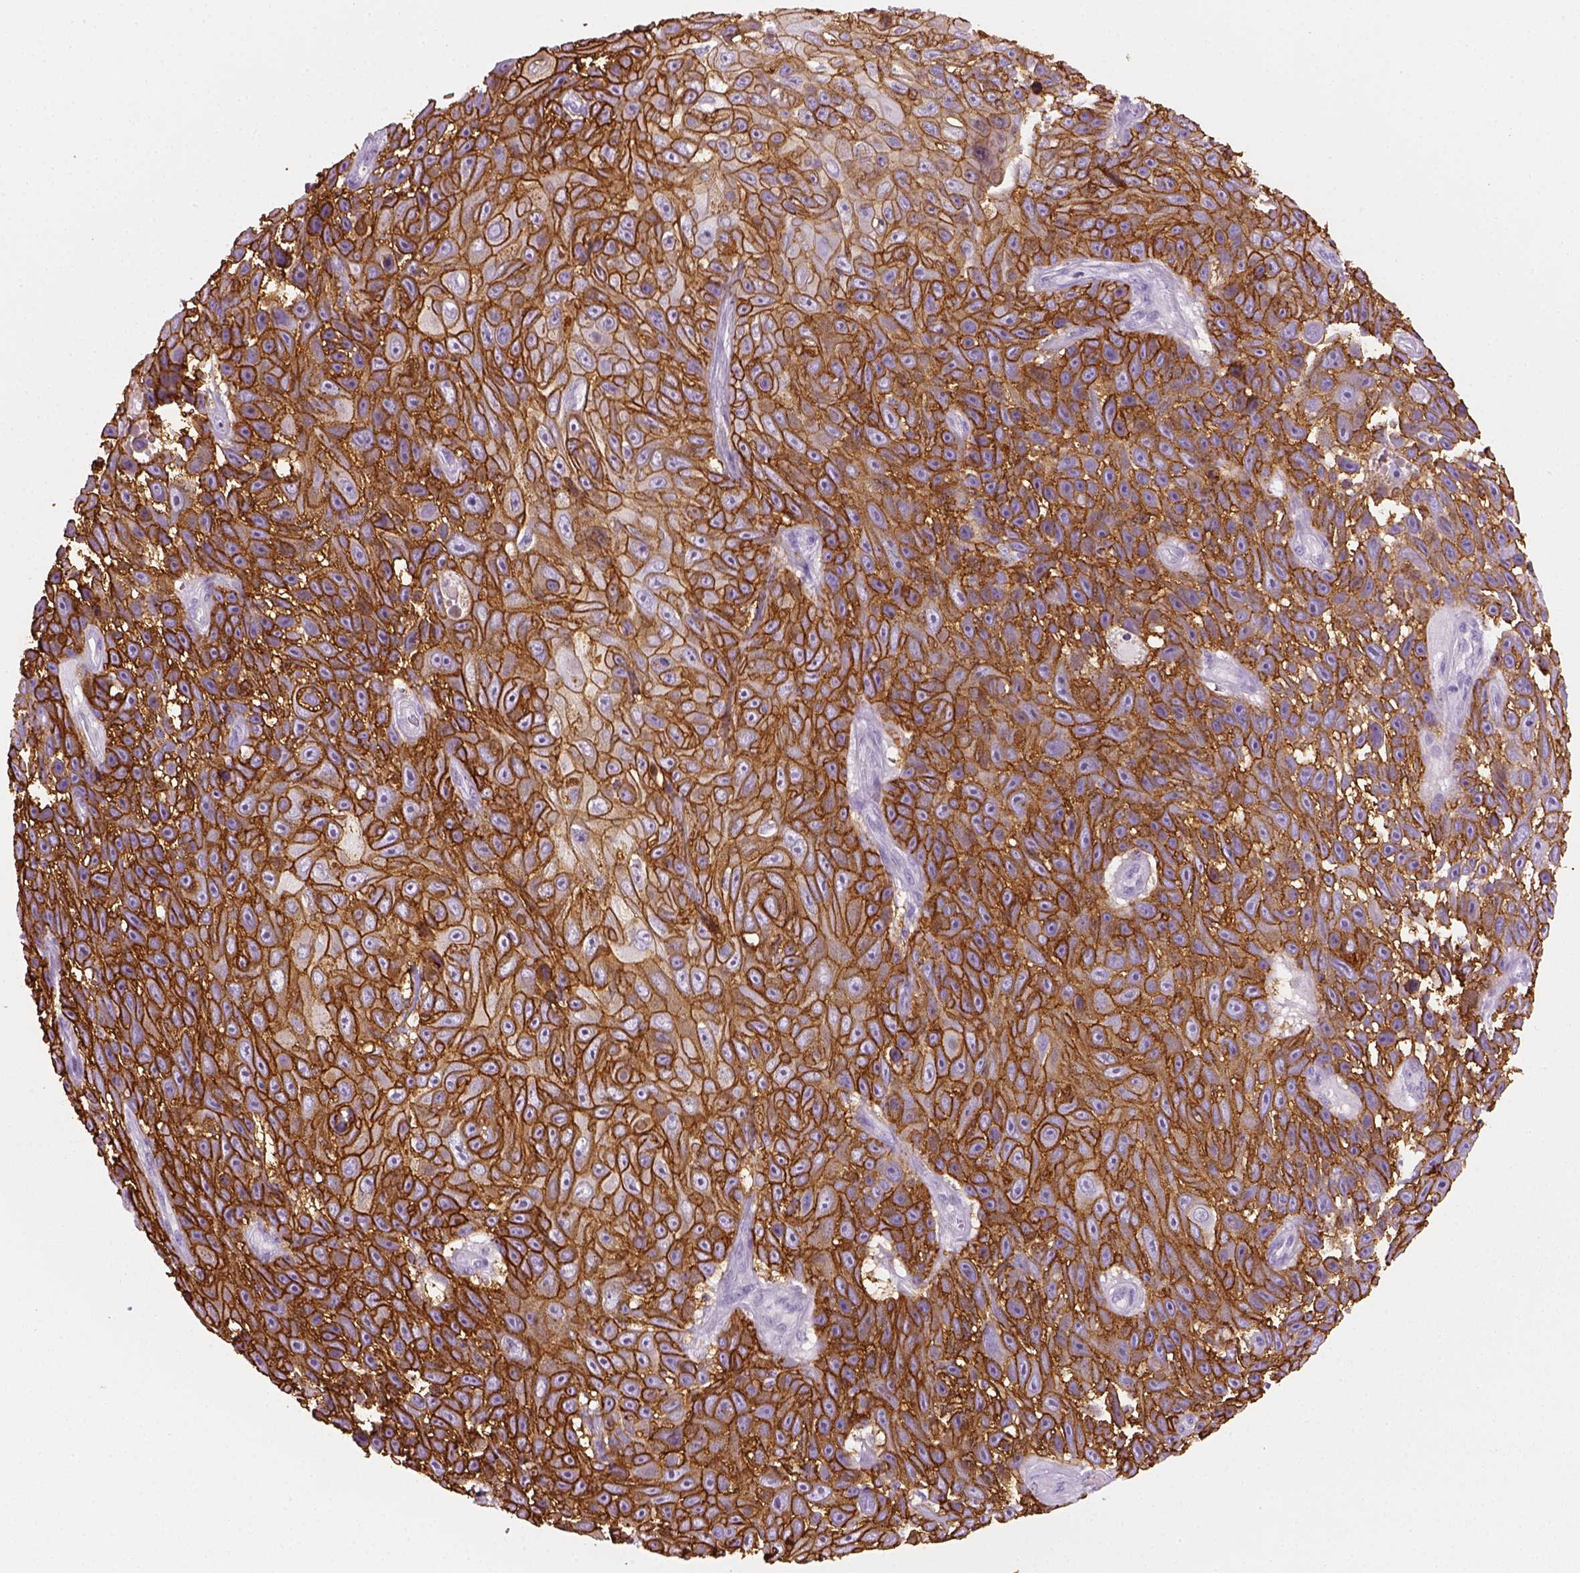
{"staining": {"intensity": "strong", "quantity": ">75%", "location": "cytoplasmic/membranous"}, "tissue": "skin cancer", "cell_type": "Tumor cells", "image_type": "cancer", "snomed": [{"axis": "morphology", "description": "Squamous cell carcinoma, NOS"}, {"axis": "topography", "description": "Skin"}], "caption": "Human skin cancer (squamous cell carcinoma) stained with a protein marker exhibits strong staining in tumor cells.", "gene": "AQP3", "patient": {"sex": "male", "age": 82}}